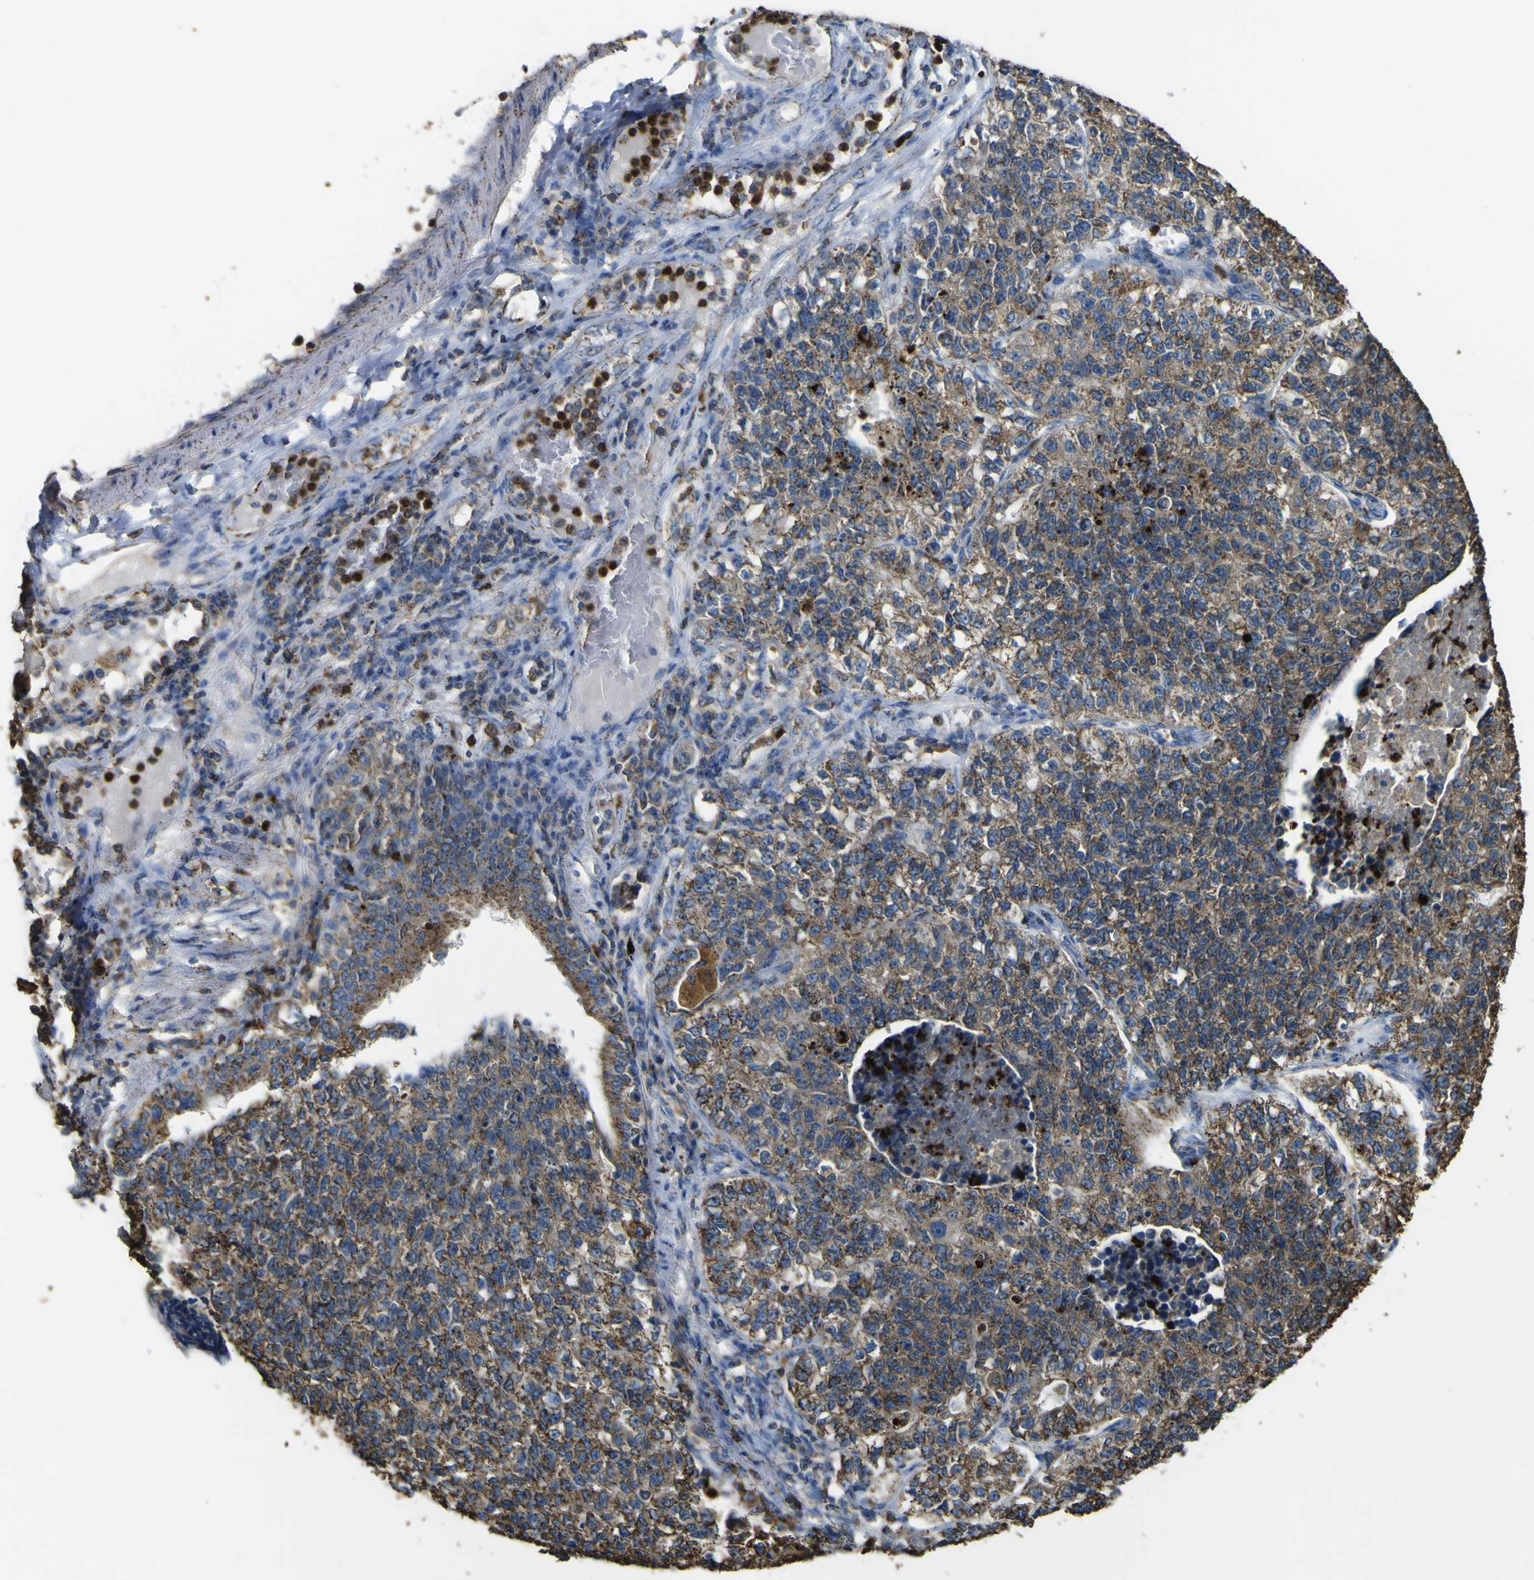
{"staining": {"intensity": "strong", "quantity": ">75%", "location": "cytoplasmic/membranous"}, "tissue": "lung cancer", "cell_type": "Tumor cells", "image_type": "cancer", "snomed": [{"axis": "morphology", "description": "Adenocarcinoma, NOS"}, {"axis": "topography", "description": "Lung"}], "caption": "A brown stain highlights strong cytoplasmic/membranous positivity of a protein in human lung cancer (adenocarcinoma) tumor cells. The staining is performed using DAB (3,3'-diaminobenzidine) brown chromogen to label protein expression. The nuclei are counter-stained blue using hematoxylin.", "gene": "ACSL3", "patient": {"sex": "male", "age": 49}}